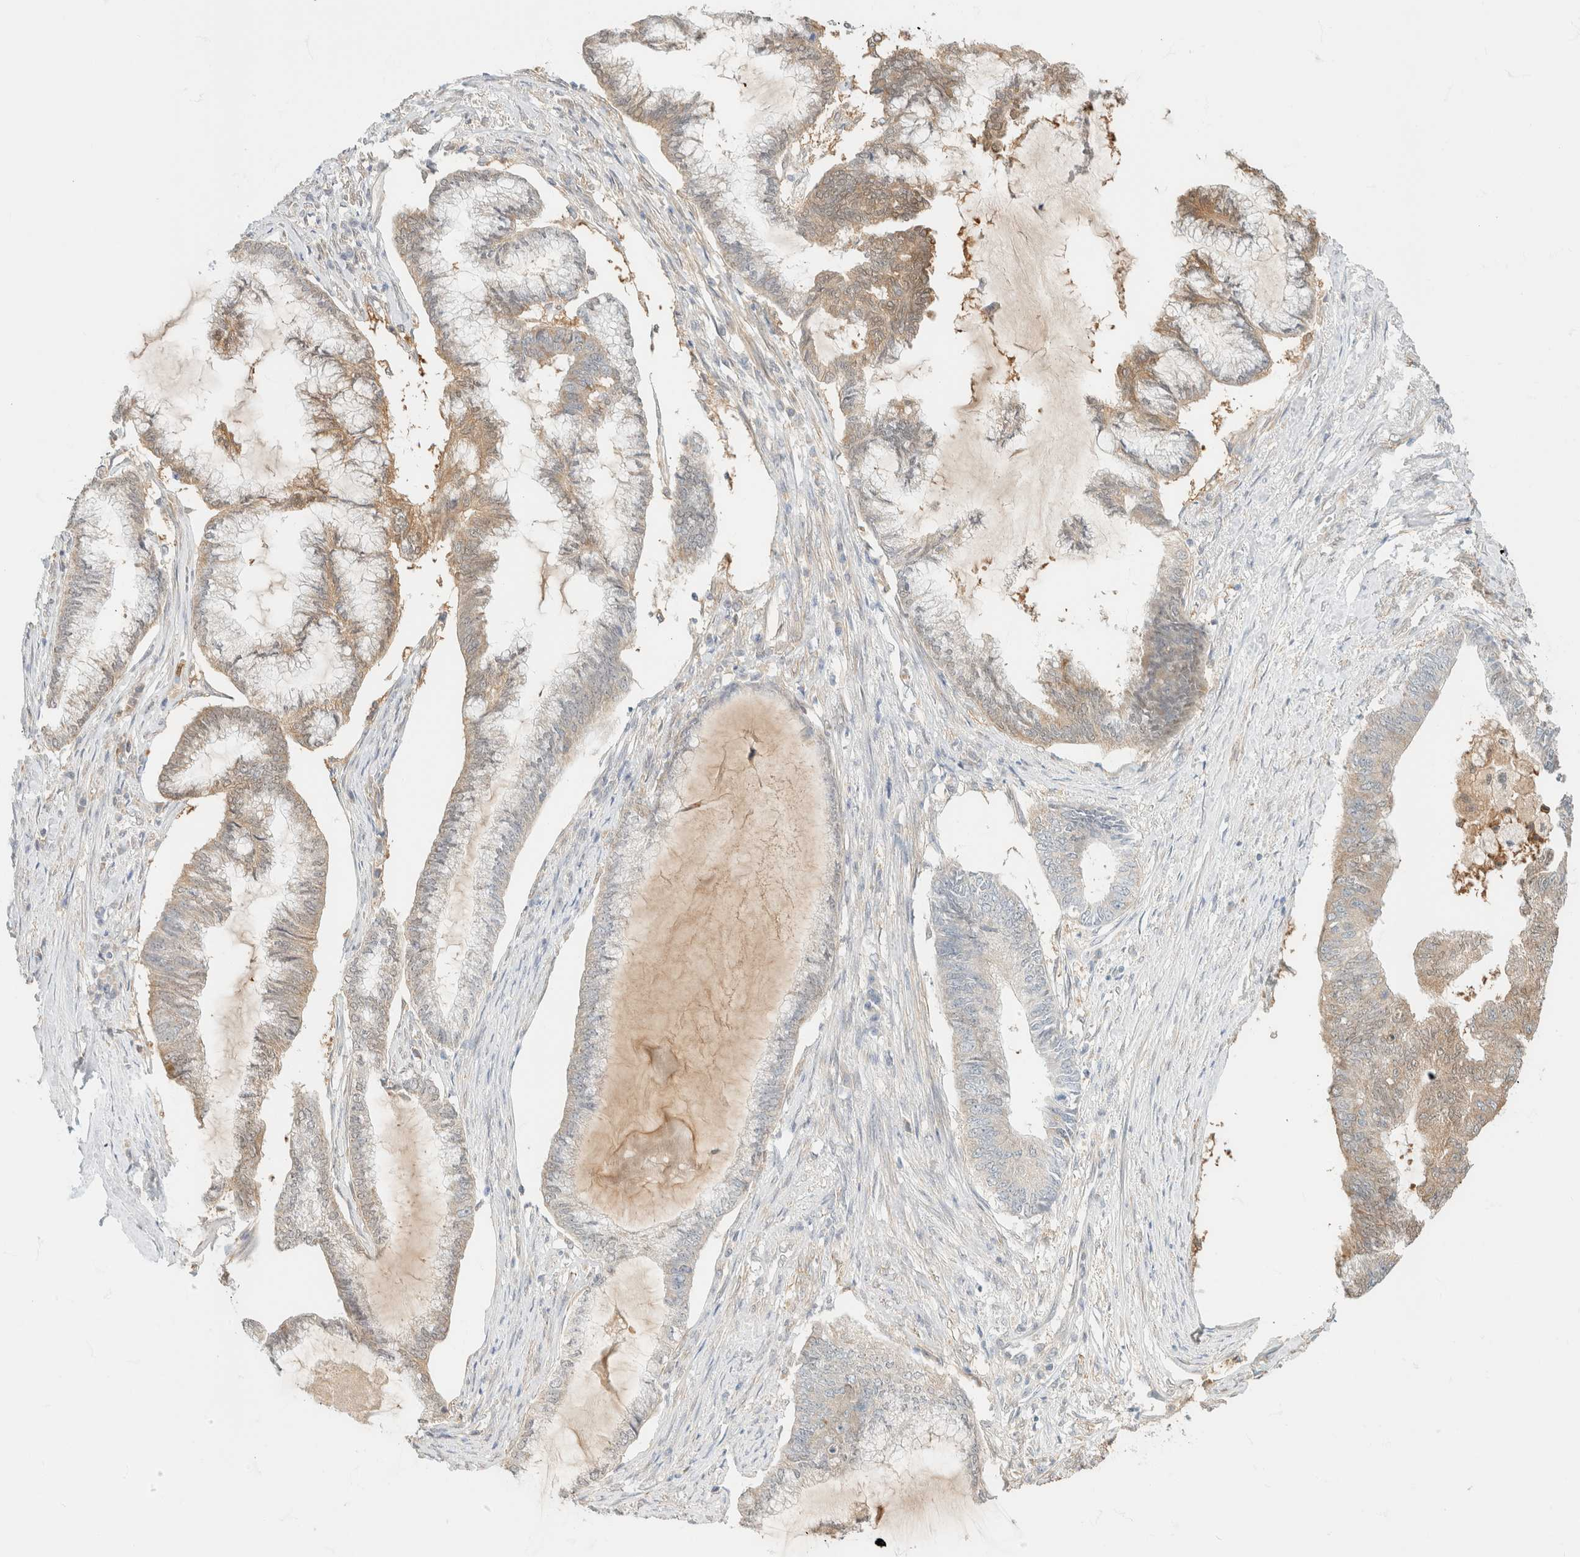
{"staining": {"intensity": "weak", "quantity": "25%-75%", "location": "cytoplasmic/membranous"}, "tissue": "endometrial cancer", "cell_type": "Tumor cells", "image_type": "cancer", "snomed": [{"axis": "morphology", "description": "Adenocarcinoma, NOS"}, {"axis": "topography", "description": "Endometrium"}], "caption": "Endometrial adenocarcinoma stained with DAB IHC demonstrates low levels of weak cytoplasmic/membranous staining in about 25%-75% of tumor cells.", "gene": "GPI", "patient": {"sex": "female", "age": 86}}